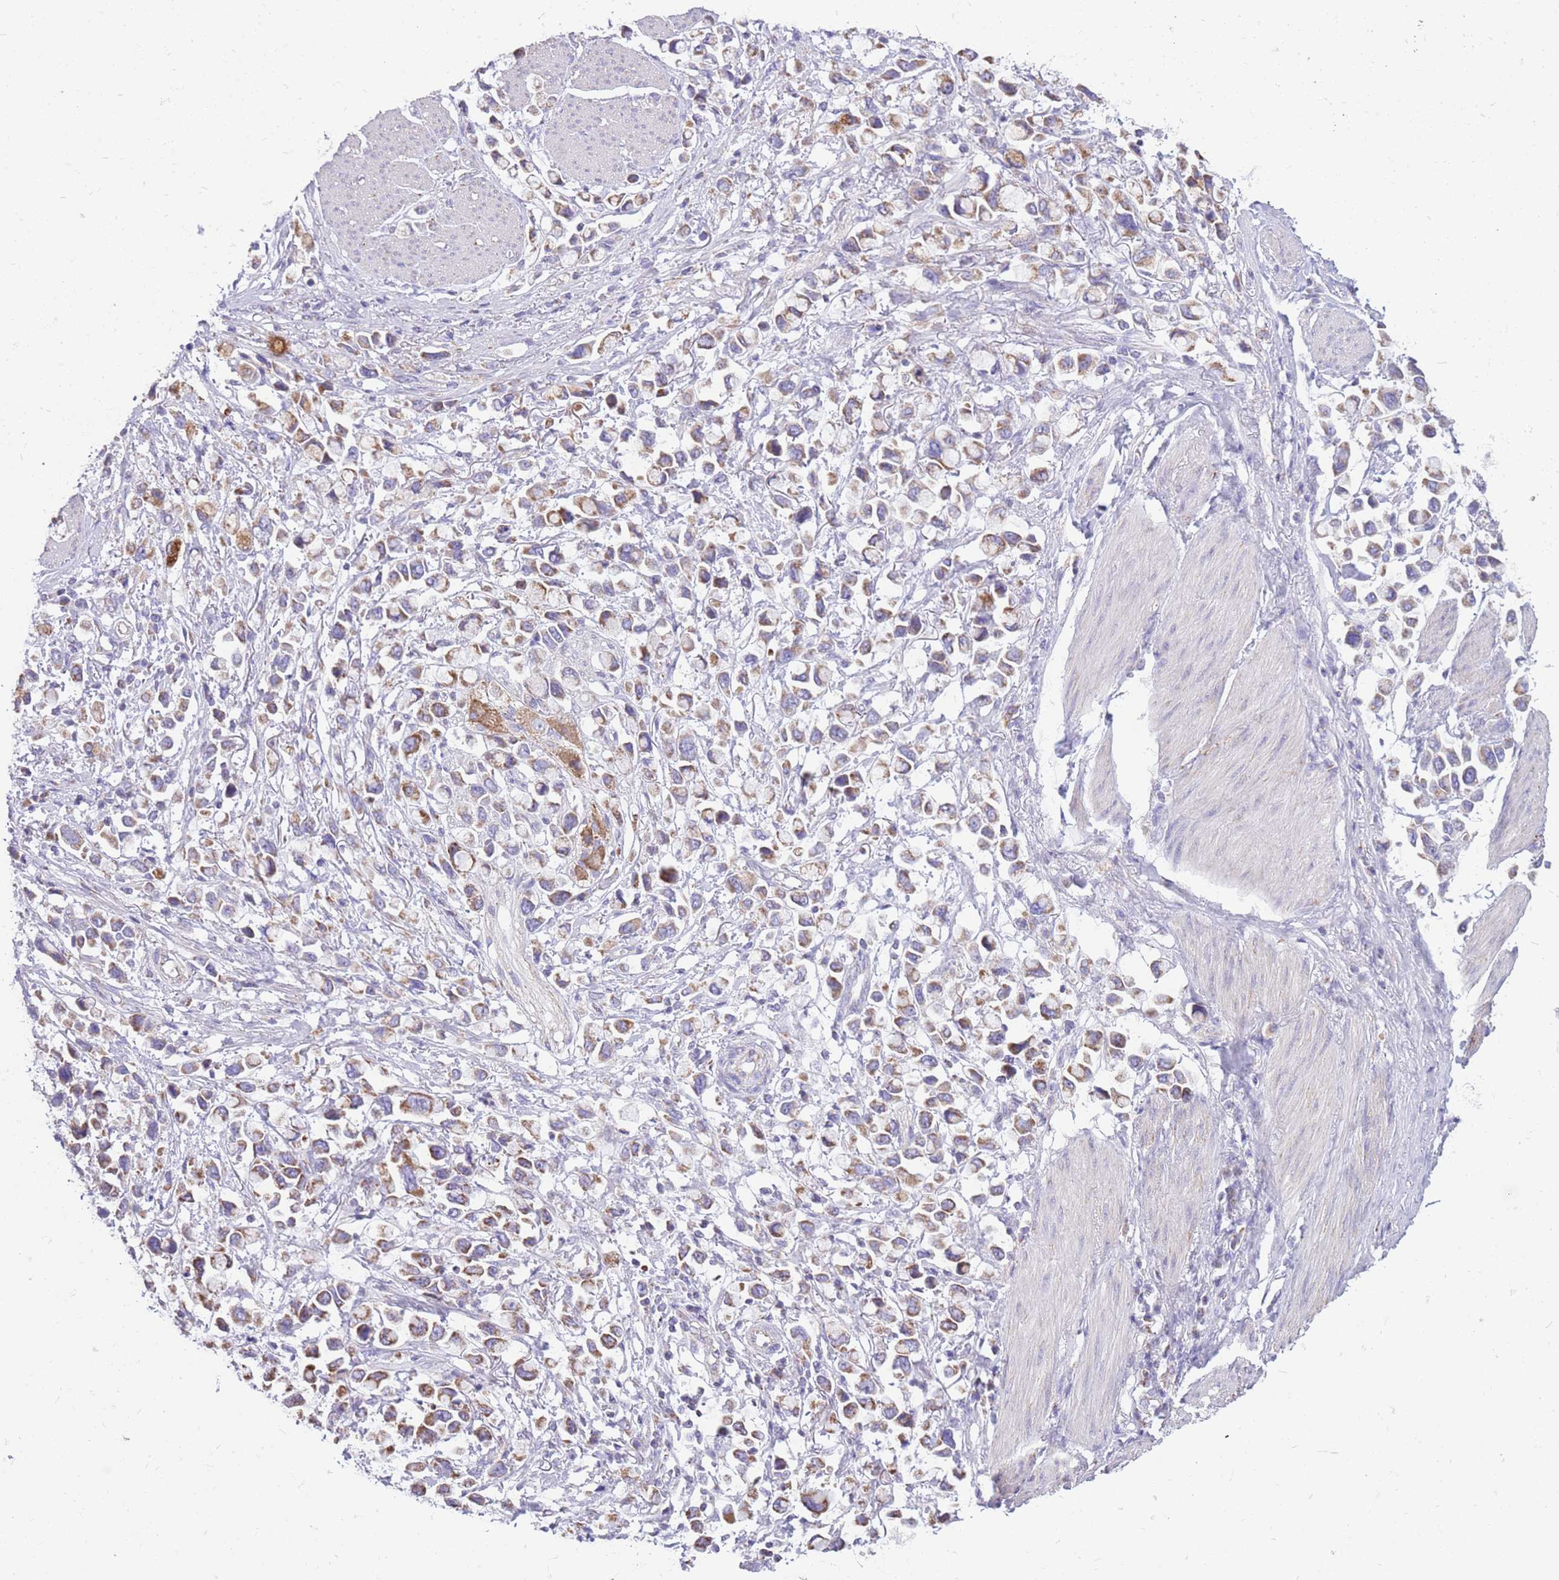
{"staining": {"intensity": "moderate", "quantity": ">75%", "location": "cytoplasmic/membranous"}, "tissue": "stomach cancer", "cell_type": "Tumor cells", "image_type": "cancer", "snomed": [{"axis": "morphology", "description": "Adenocarcinoma, NOS"}, {"axis": "topography", "description": "Stomach"}], "caption": "There is medium levels of moderate cytoplasmic/membranous staining in tumor cells of adenocarcinoma (stomach), as demonstrated by immunohistochemical staining (brown color).", "gene": "PCSK1", "patient": {"sex": "female", "age": 81}}